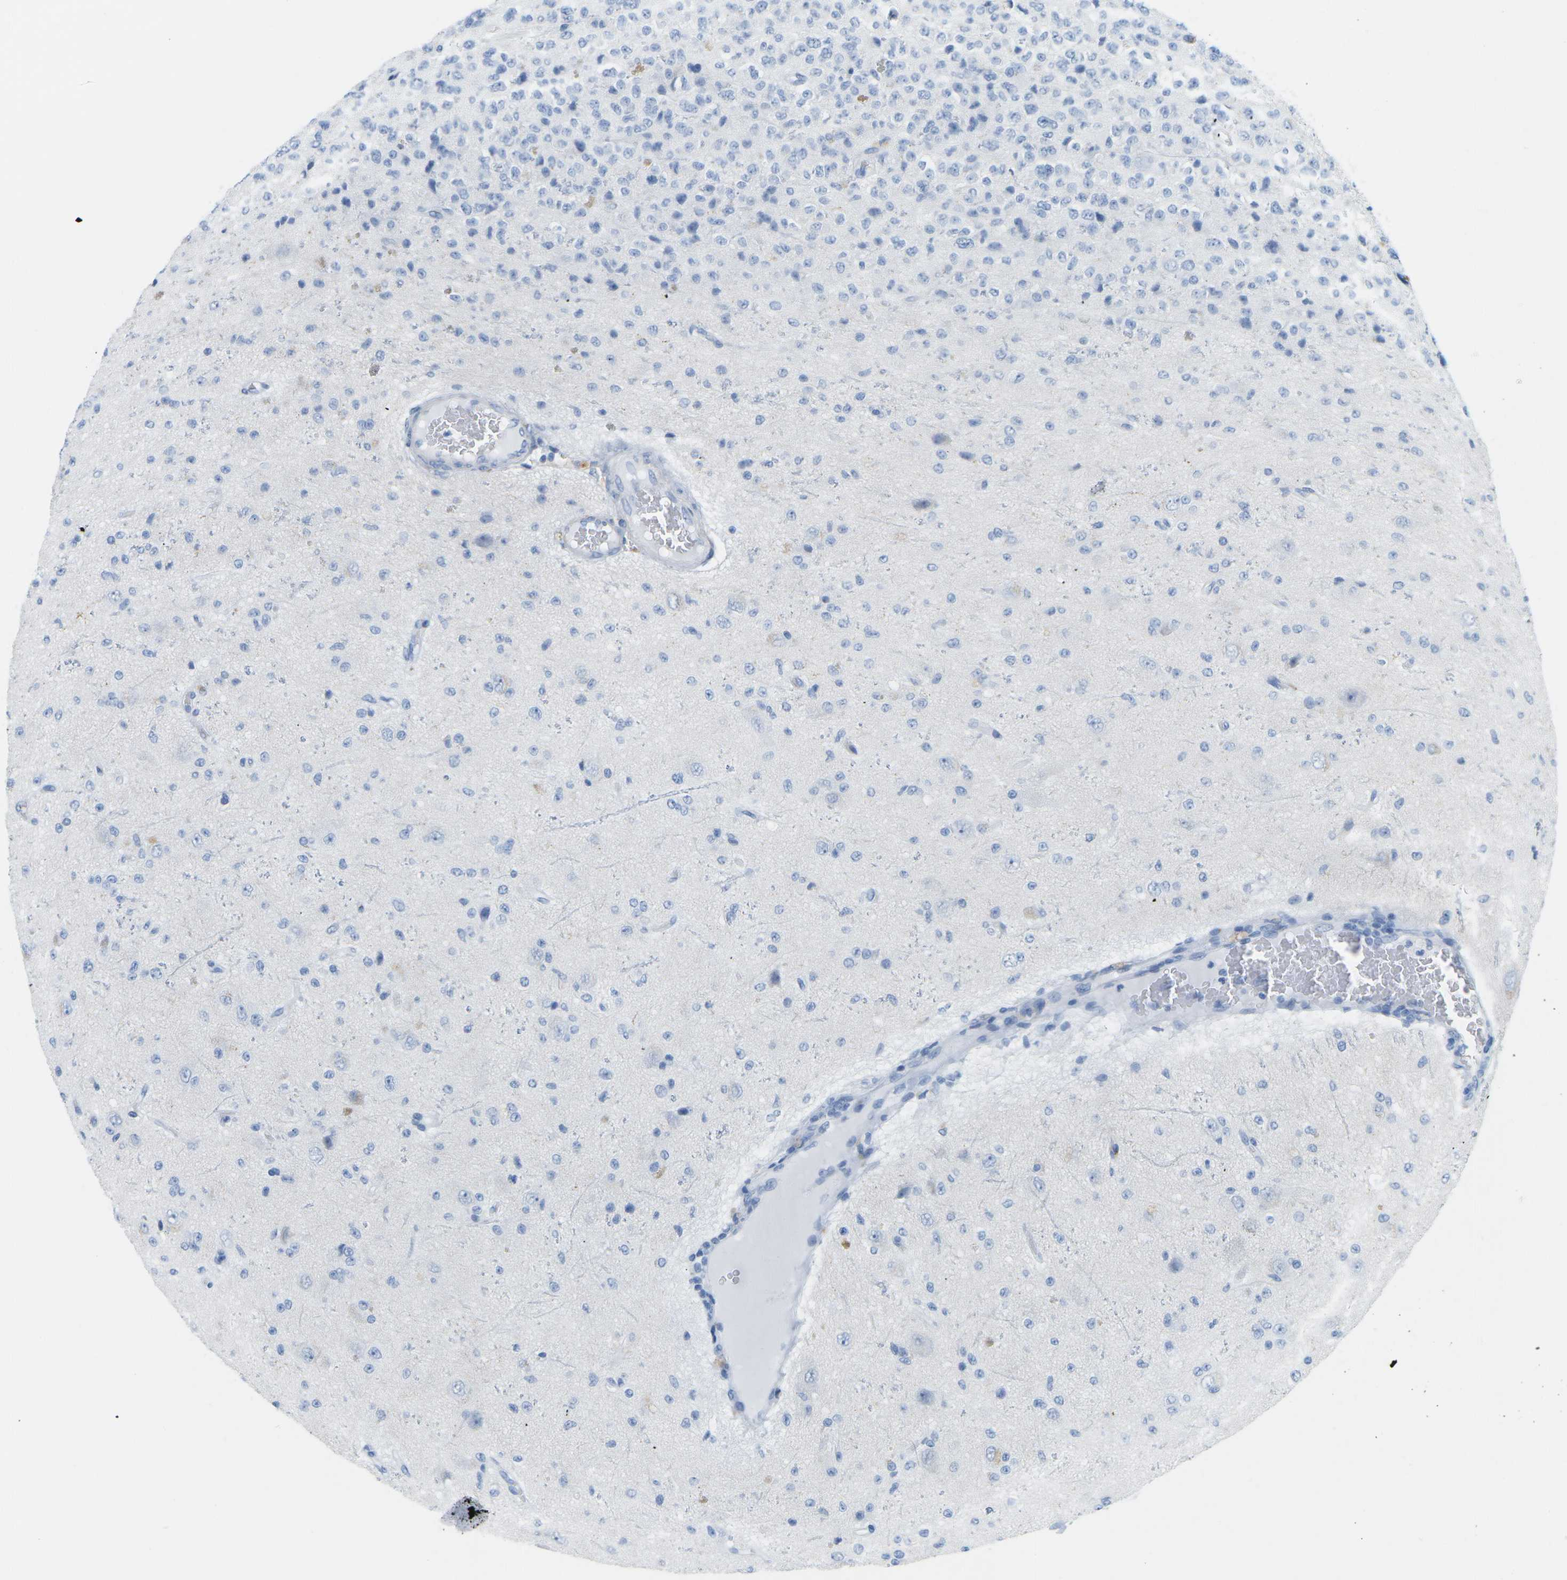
{"staining": {"intensity": "negative", "quantity": "none", "location": "none"}, "tissue": "glioma", "cell_type": "Tumor cells", "image_type": "cancer", "snomed": [{"axis": "morphology", "description": "Glioma, malignant, High grade"}, {"axis": "topography", "description": "pancreas cauda"}], "caption": "There is no significant staining in tumor cells of malignant high-grade glioma.", "gene": "HLTF", "patient": {"sex": "male", "age": 60}}